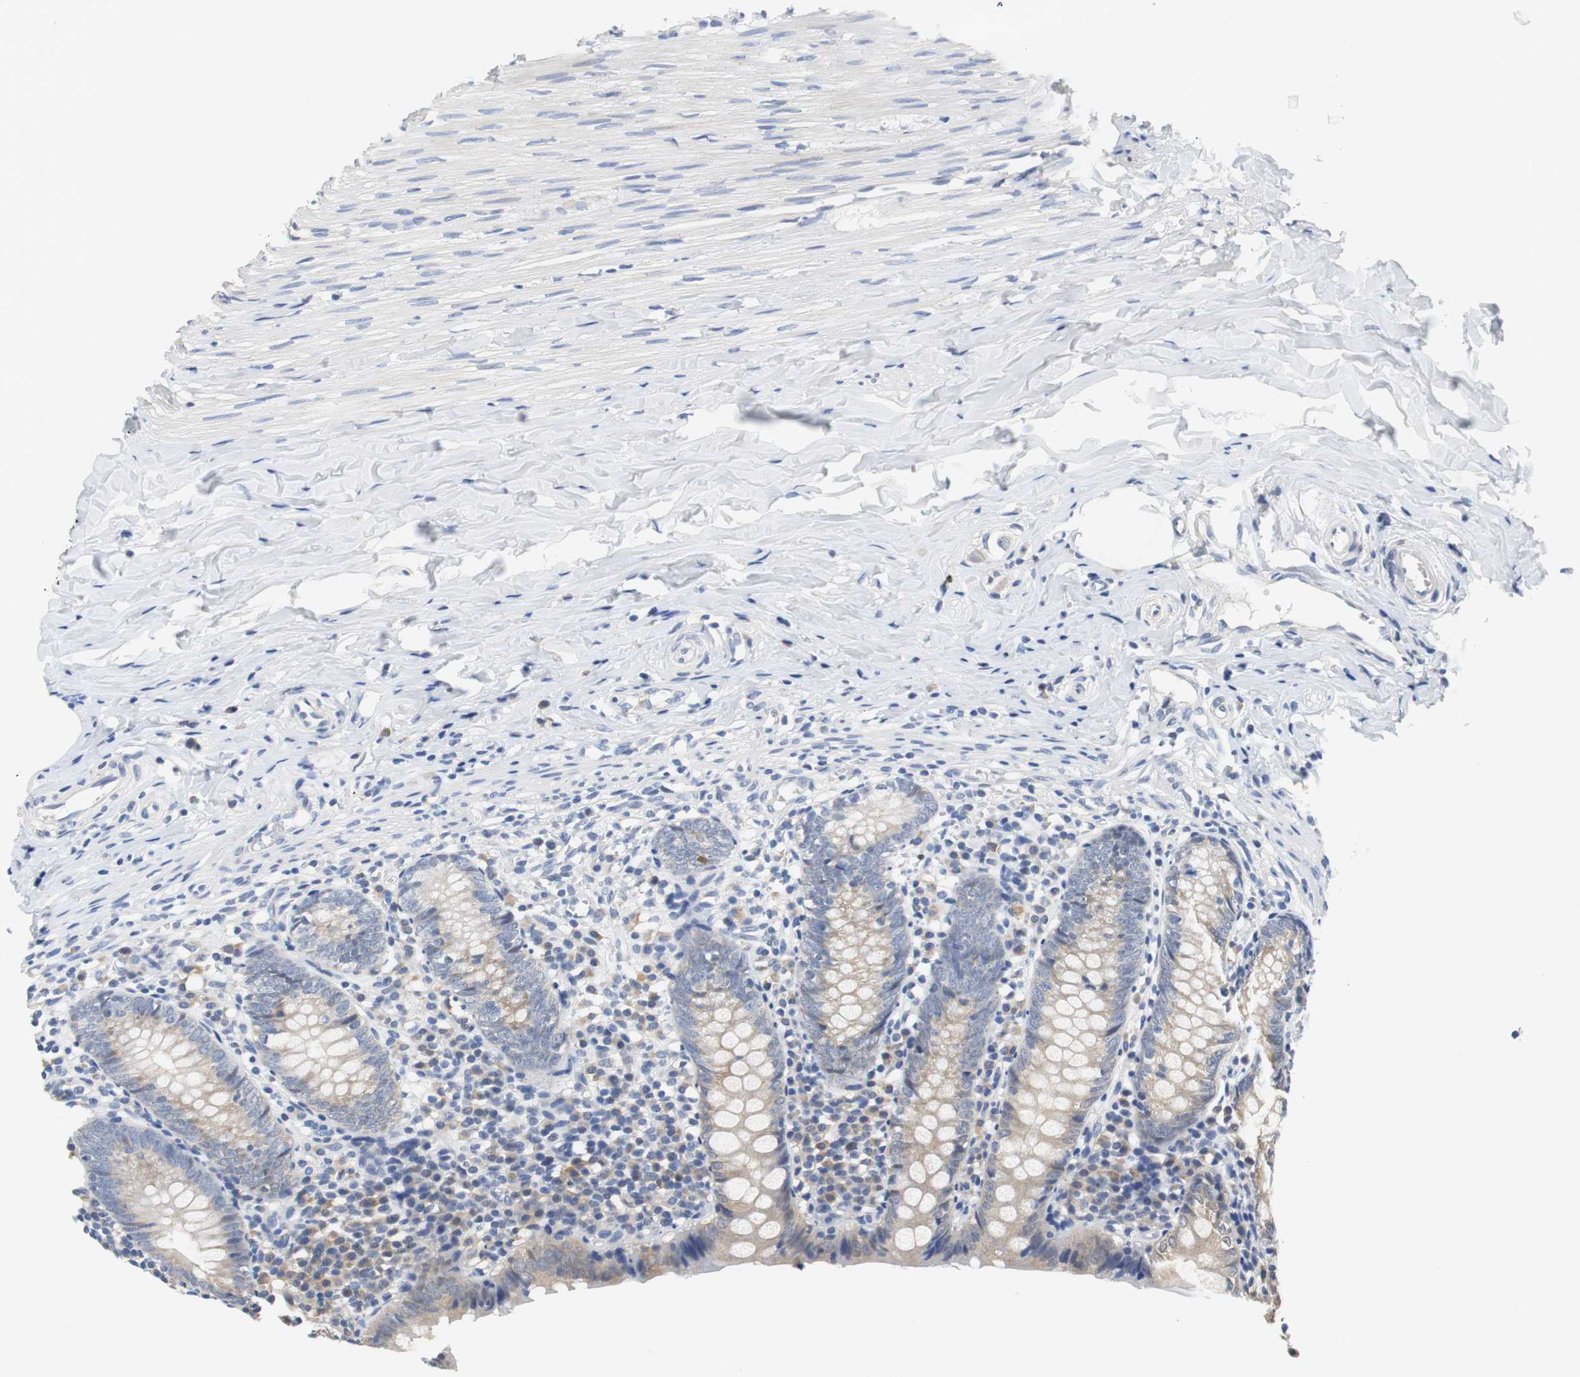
{"staining": {"intensity": "weak", "quantity": ">75%", "location": "cytoplasmic/membranous"}, "tissue": "appendix", "cell_type": "Glandular cells", "image_type": "normal", "snomed": [{"axis": "morphology", "description": "Normal tissue, NOS"}, {"axis": "topography", "description": "Appendix"}], "caption": "High-magnification brightfield microscopy of benign appendix stained with DAB (brown) and counterstained with hematoxylin (blue). glandular cells exhibit weak cytoplasmic/membranous expression is appreciated in about>75% of cells. (Brightfield microscopy of DAB IHC at high magnification).", "gene": "PCK1", "patient": {"sex": "female", "age": 10}}